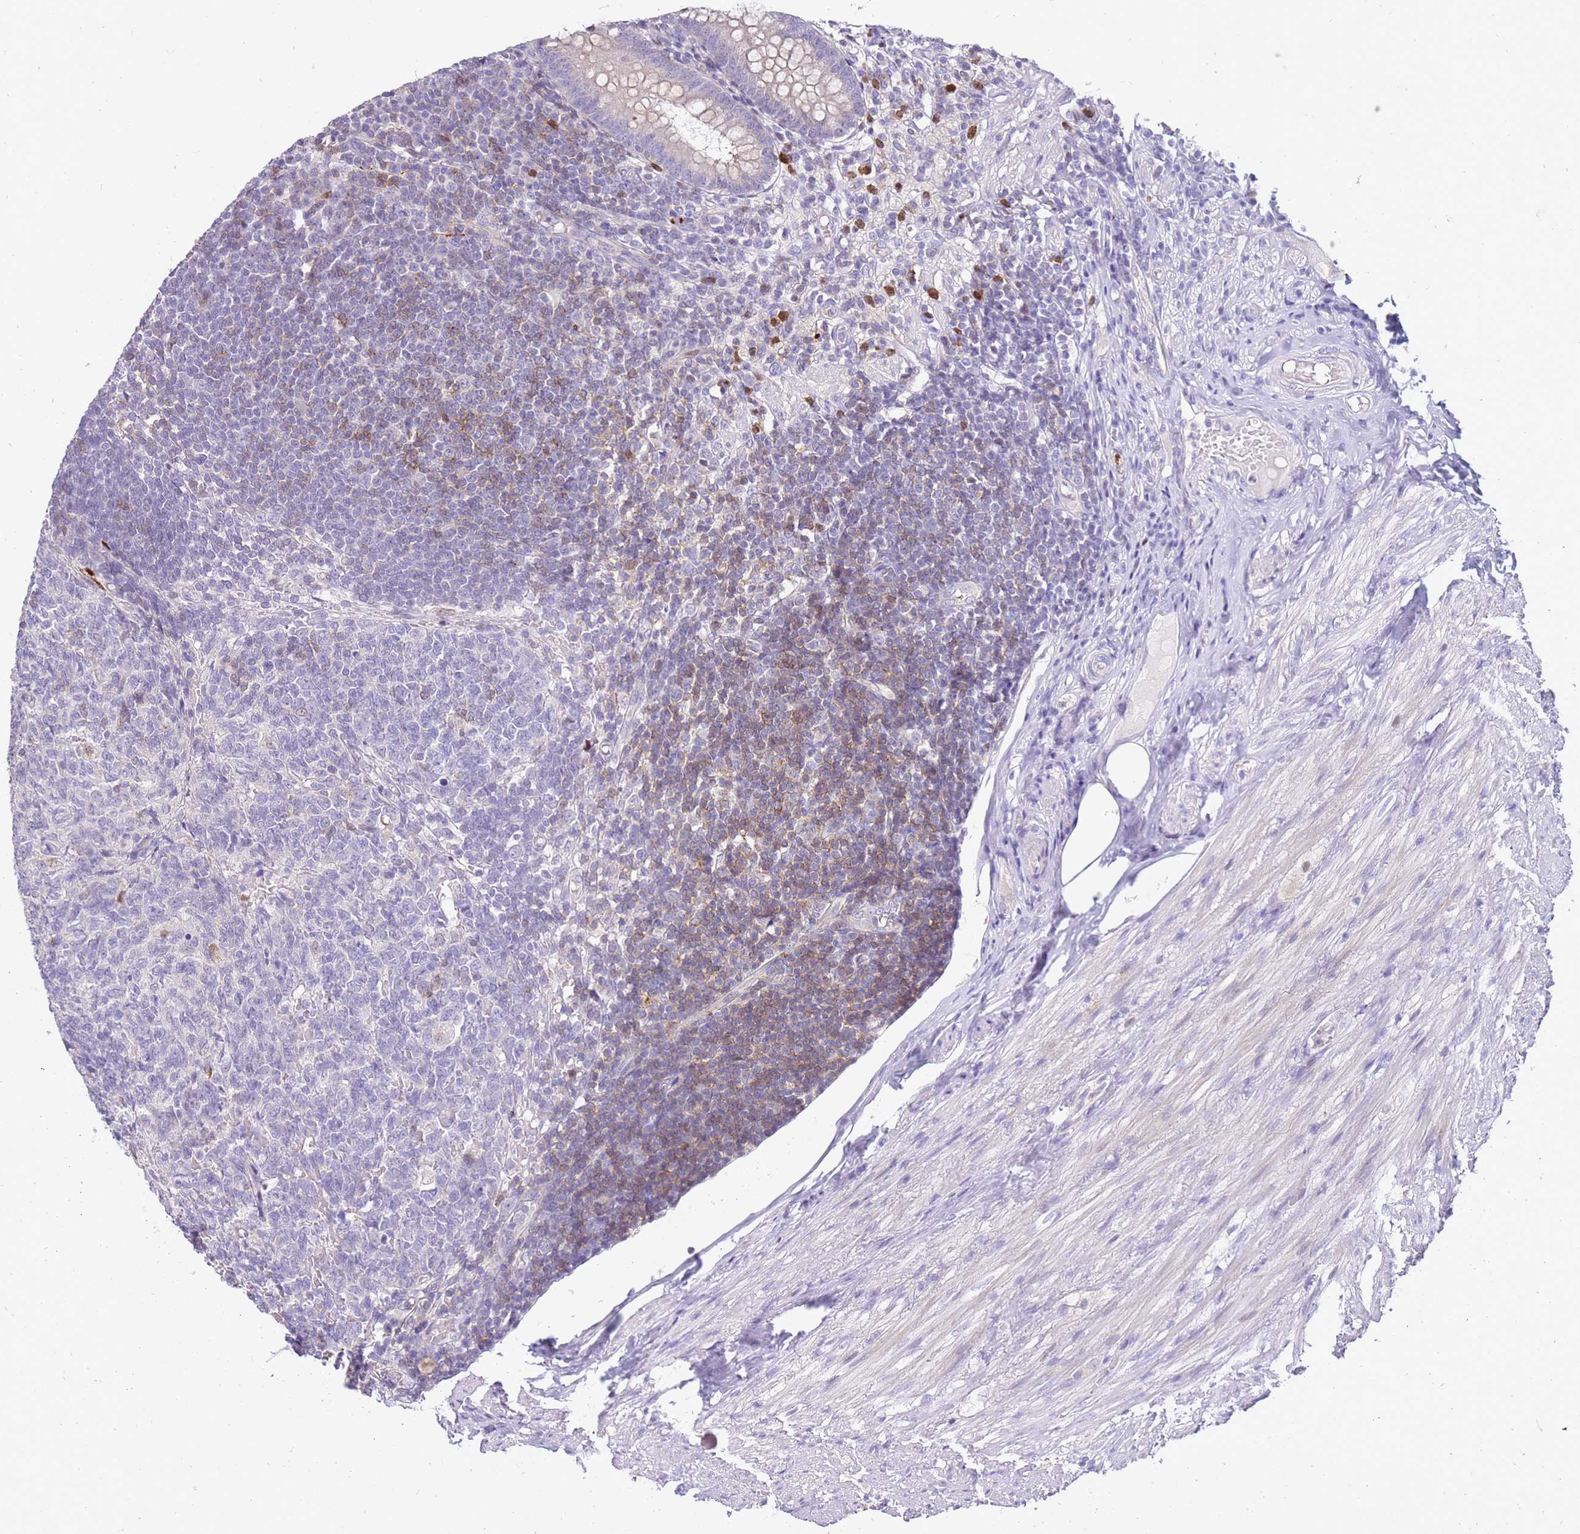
{"staining": {"intensity": "negative", "quantity": "none", "location": "none"}, "tissue": "appendix", "cell_type": "Glandular cells", "image_type": "normal", "snomed": [{"axis": "morphology", "description": "Normal tissue, NOS"}, {"axis": "topography", "description": "Appendix"}], "caption": "The photomicrograph reveals no significant staining in glandular cells of appendix.", "gene": "STK25", "patient": {"sex": "male", "age": 83}}